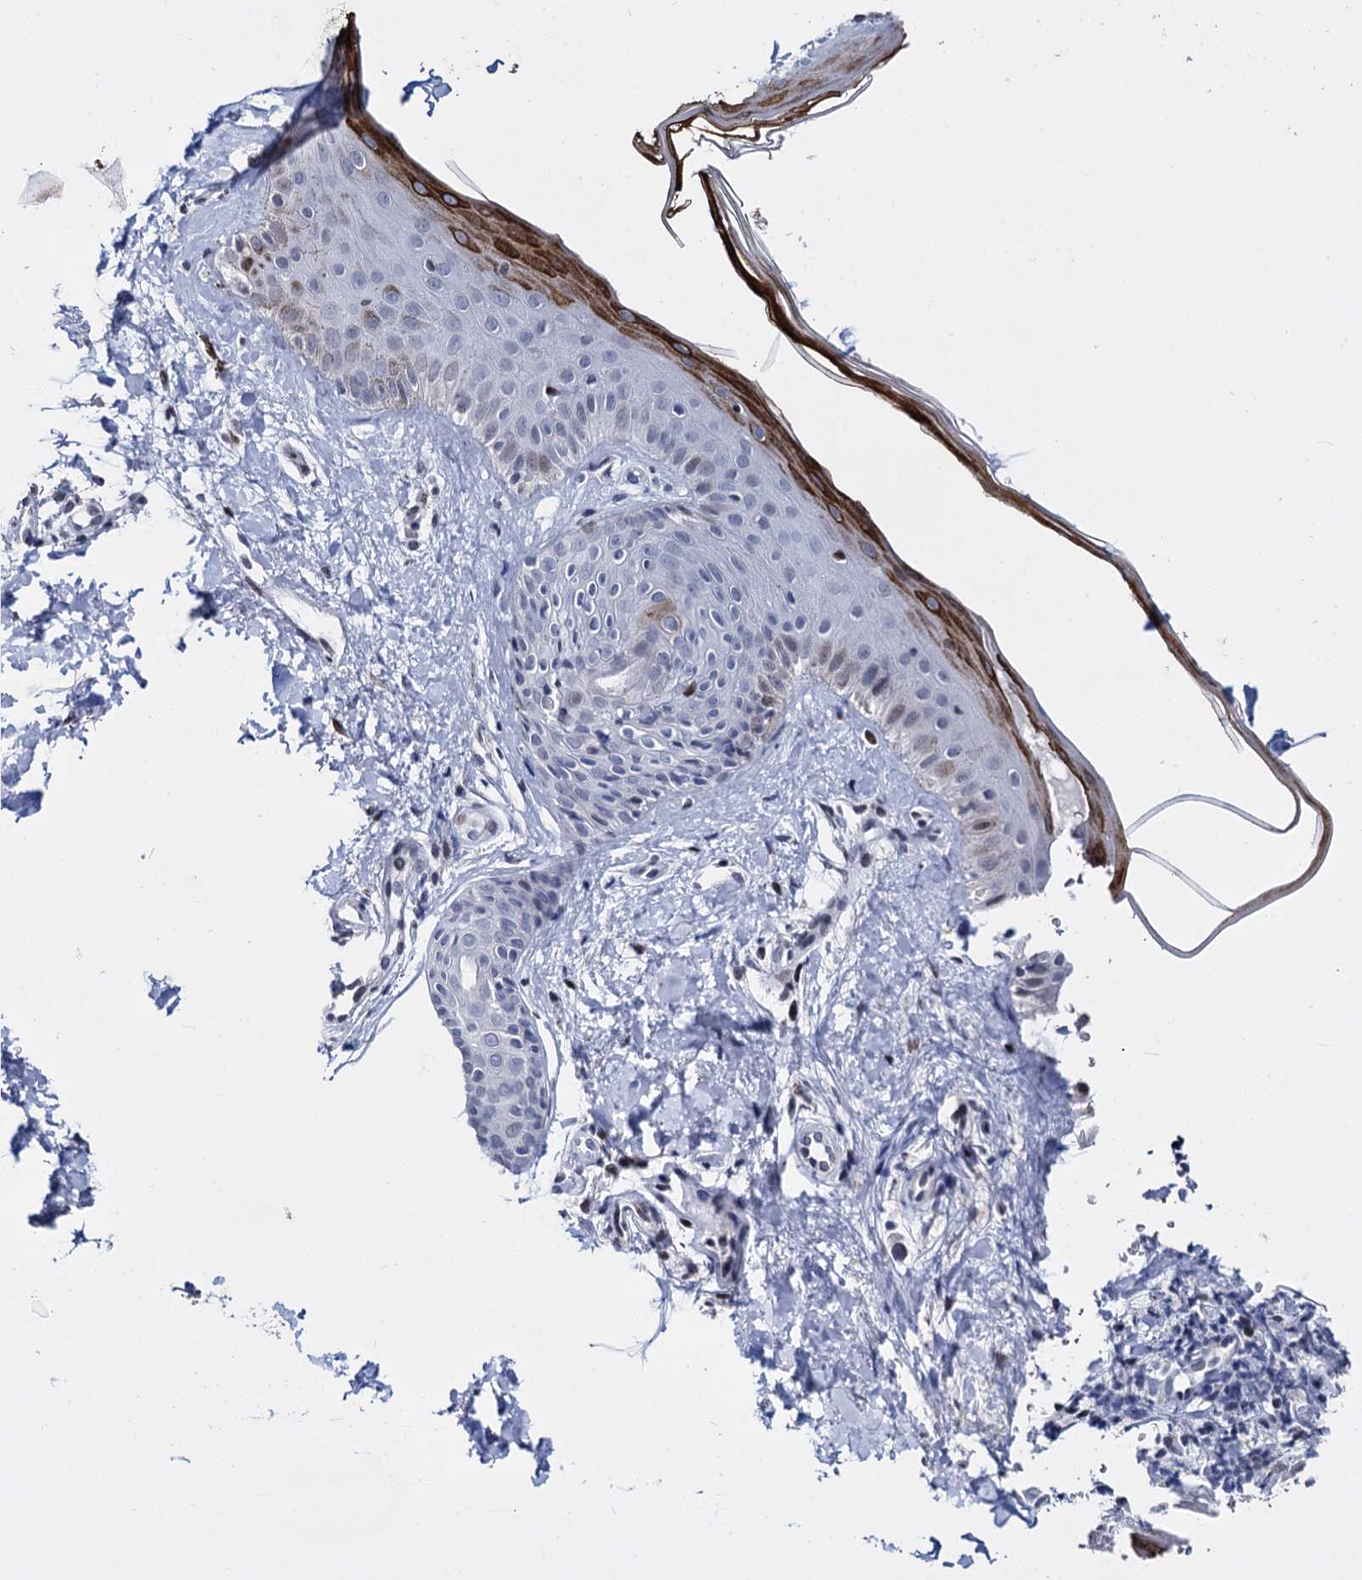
{"staining": {"intensity": "negative", "quantity": "none", "location": "none"}, "tissue": "skin", "cell_type": "Fibroblasts", "image_type": "normal", "snomed": [{"axis": "morphology", "description": "Normal tissue, NOS"}, {"axis": "topography", "description": "Skin"}], "caption": "Immunohistochemical staining of normal skin exhibits no significant staining in fibroblasts.", "gene": "MAGEA4", "patient": {"sex": "male", "age": 52}}